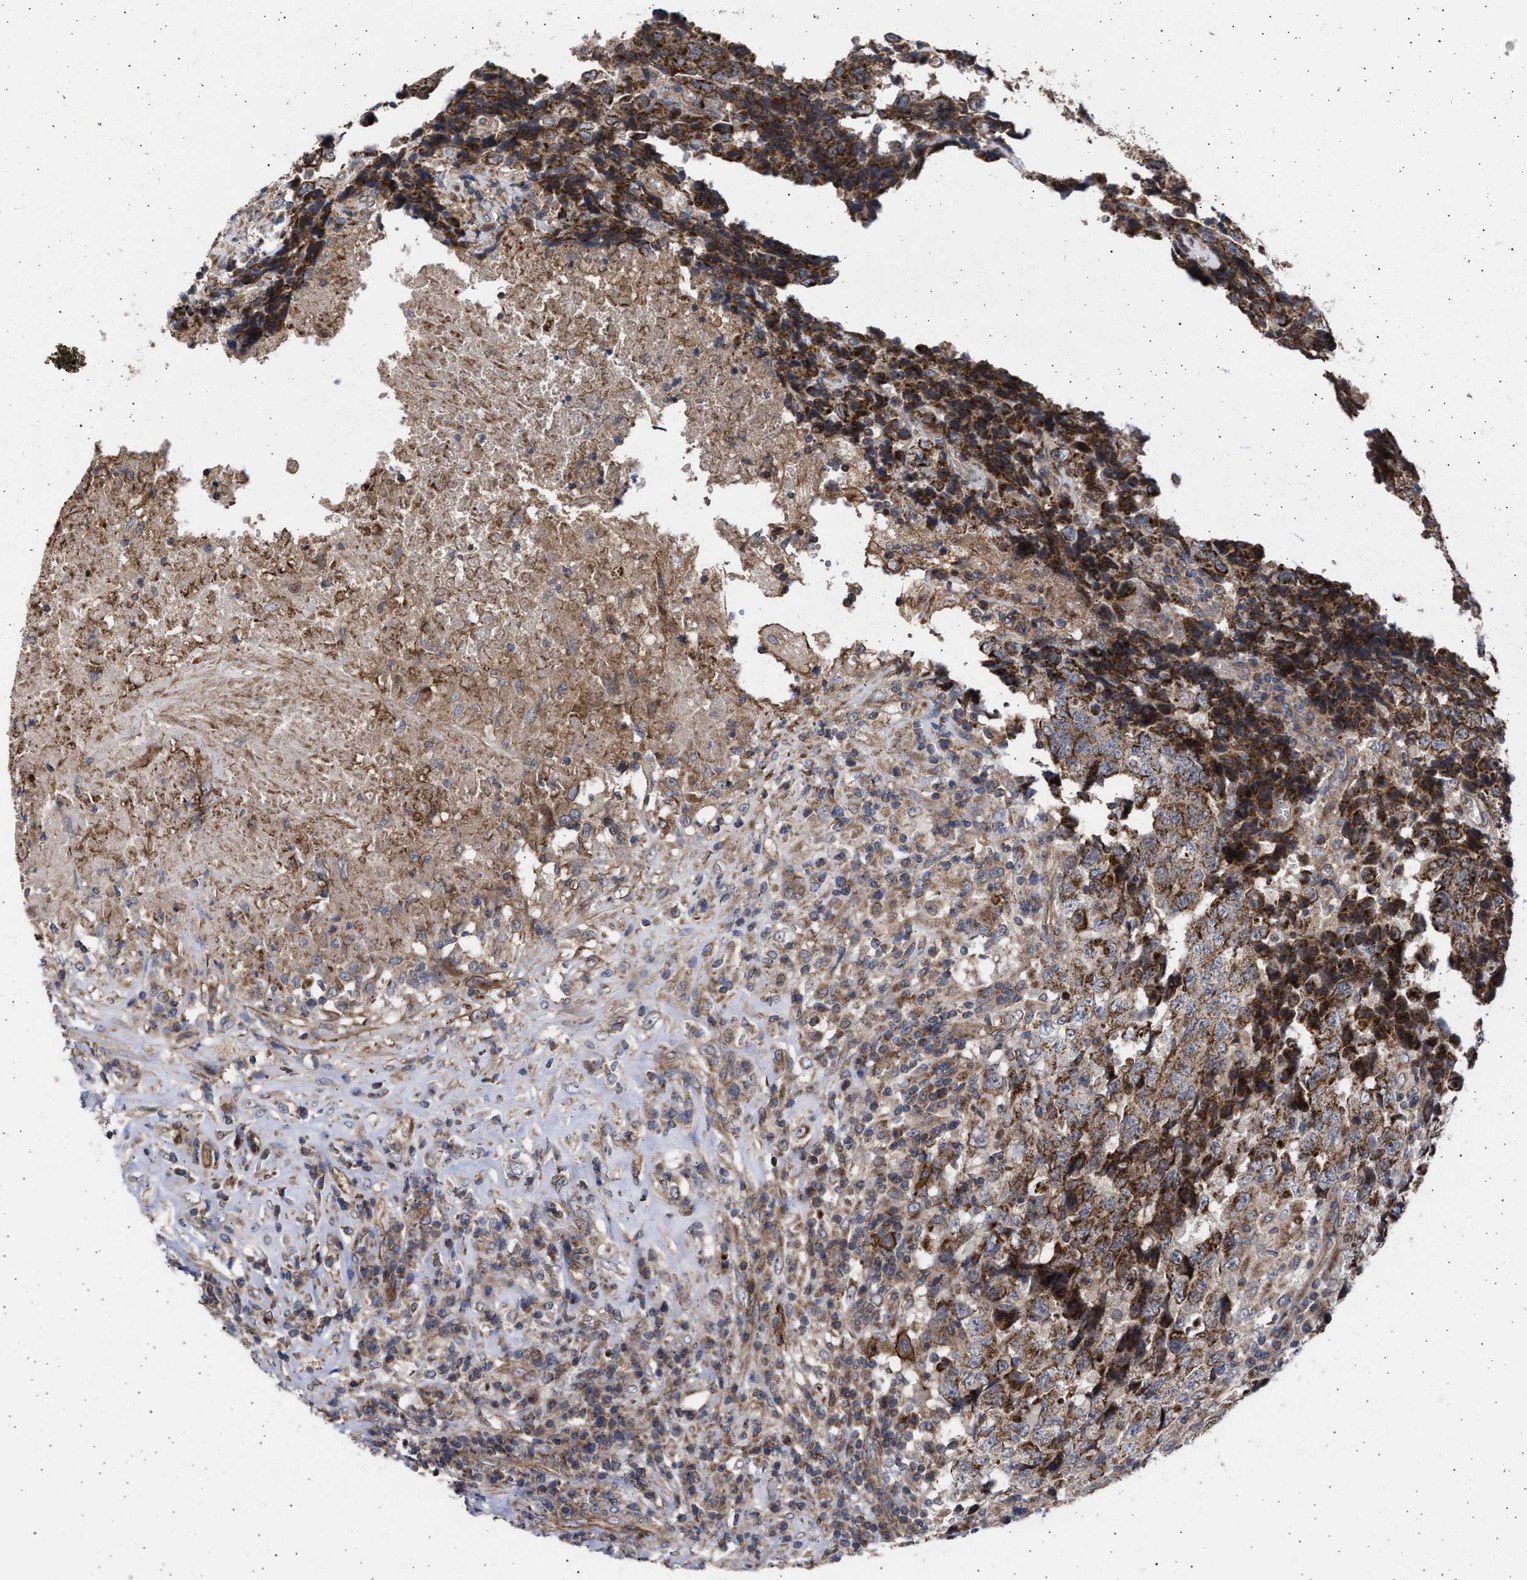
{"staining": {"intensity": "strong", "quantity": ">75%", "location": "cytoplasmic/membranous"}, "tissue": "testis cancer", "cell_type": "Tumor cells", "image_type": "cancer", "snomed": [{"axis": "morphology", "description": "Necrosis, NOS"}, {"axis": "morphology", "description": "Carcinoma, Embryonal, NOS"}, {"axis": "topography", "description": "Testis"}], "caption": "This photomicrograph displays IHC staining of human testis embryonal carcinoma, with high strong cytoplasmic/membranous expression in approximately >75% of tumor cells.", "gene": "TTC19", "patient": {"sex": "male", "age": 19}}